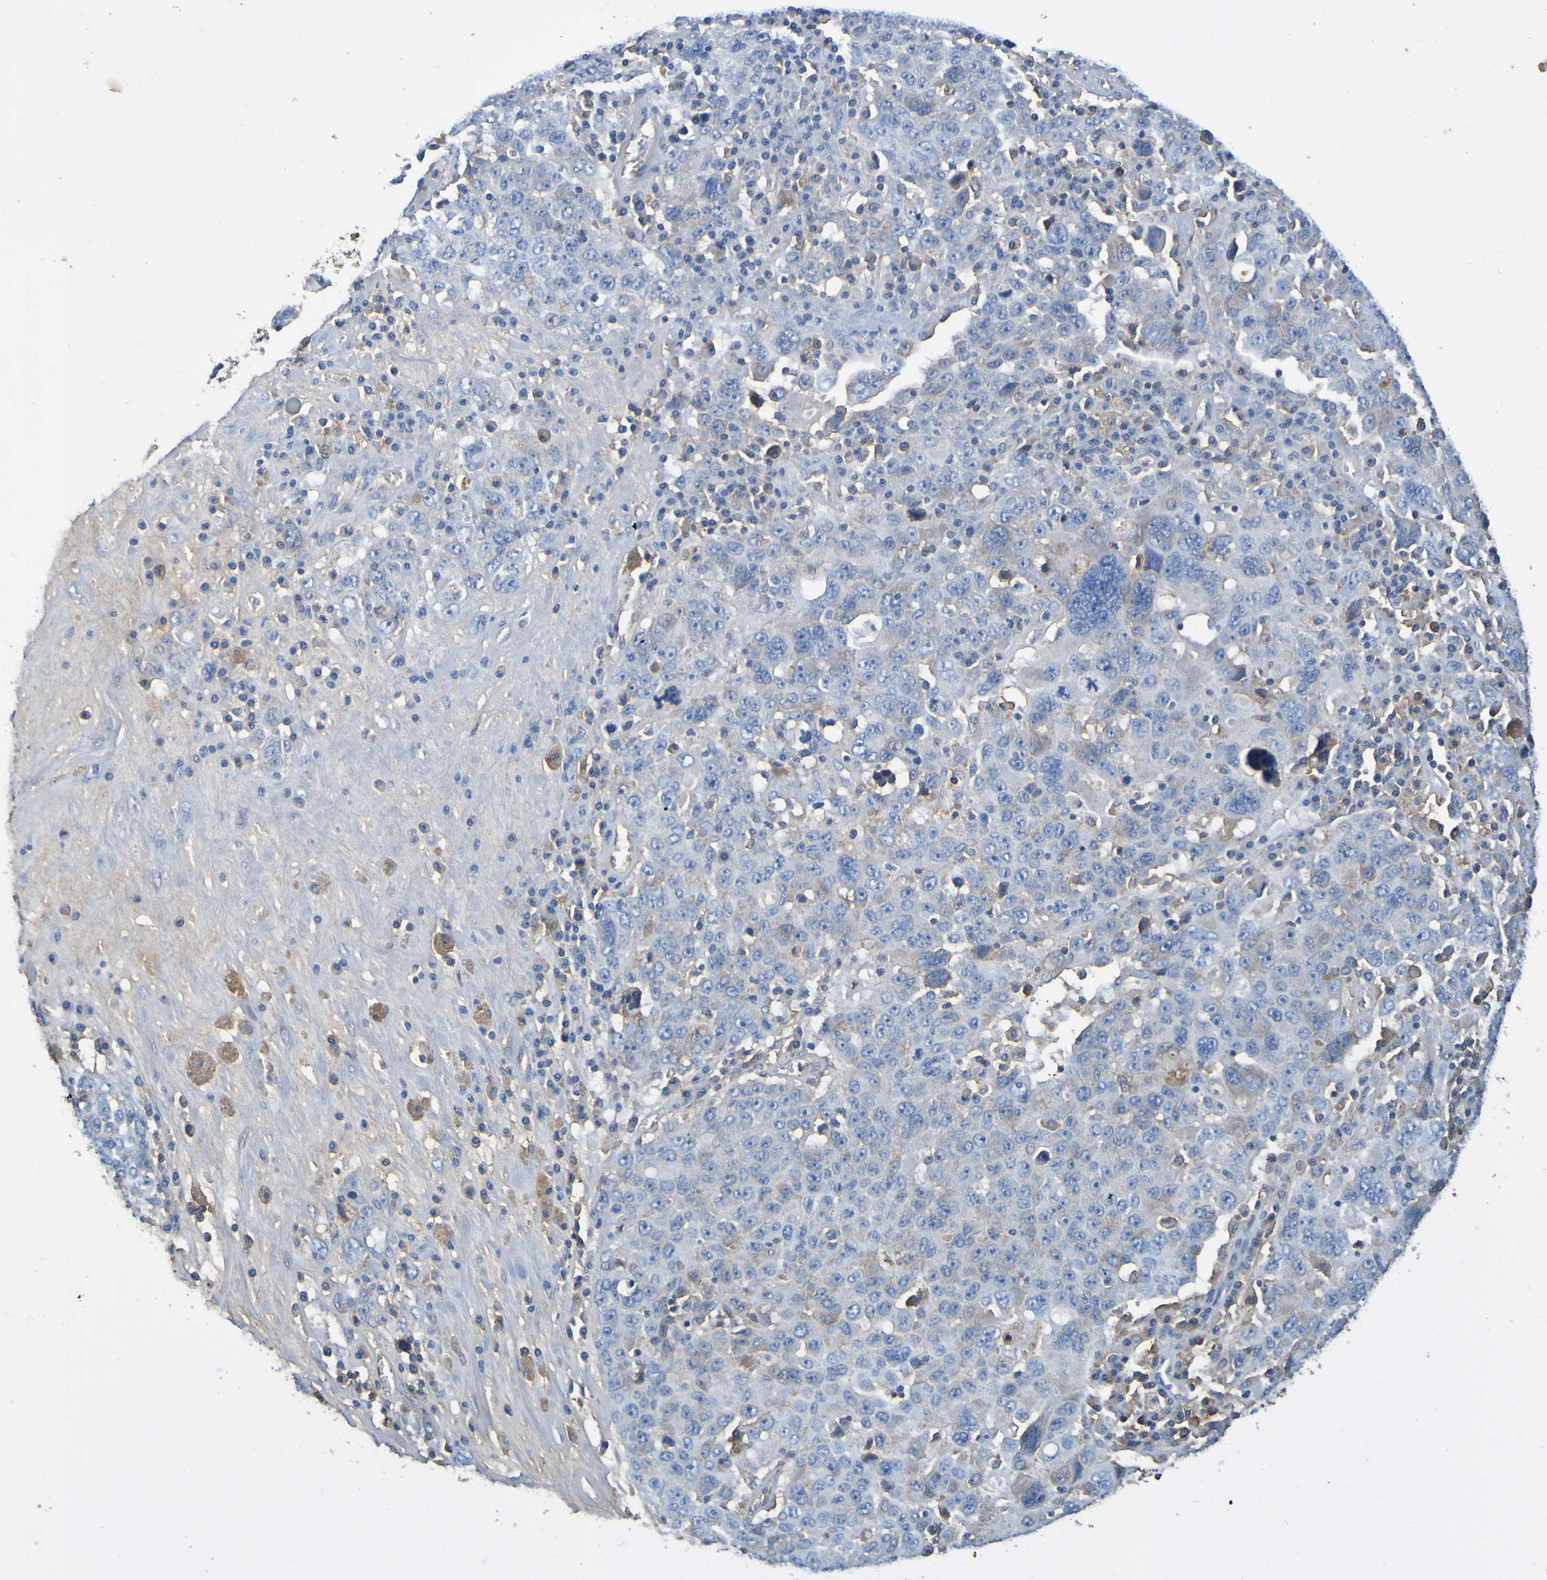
{"staining": {"intensity": "negative", "quantity": "none", "location": "none"}, "tissue": "ovarian cancer", "cell_type": "Tumor cells", "image_type": "cancer", "snomed": [{"axis": "morphology", "description": "Carcinoma, endometroid"}, {"axis": "topography", "description": "Ovary"}], "caption": "IHC of human endometroid carcinoma (ovarian) reveals no expression in tumor cells.", "gene": "GAB3", "patient": {"sex": "female", "age": 62}}